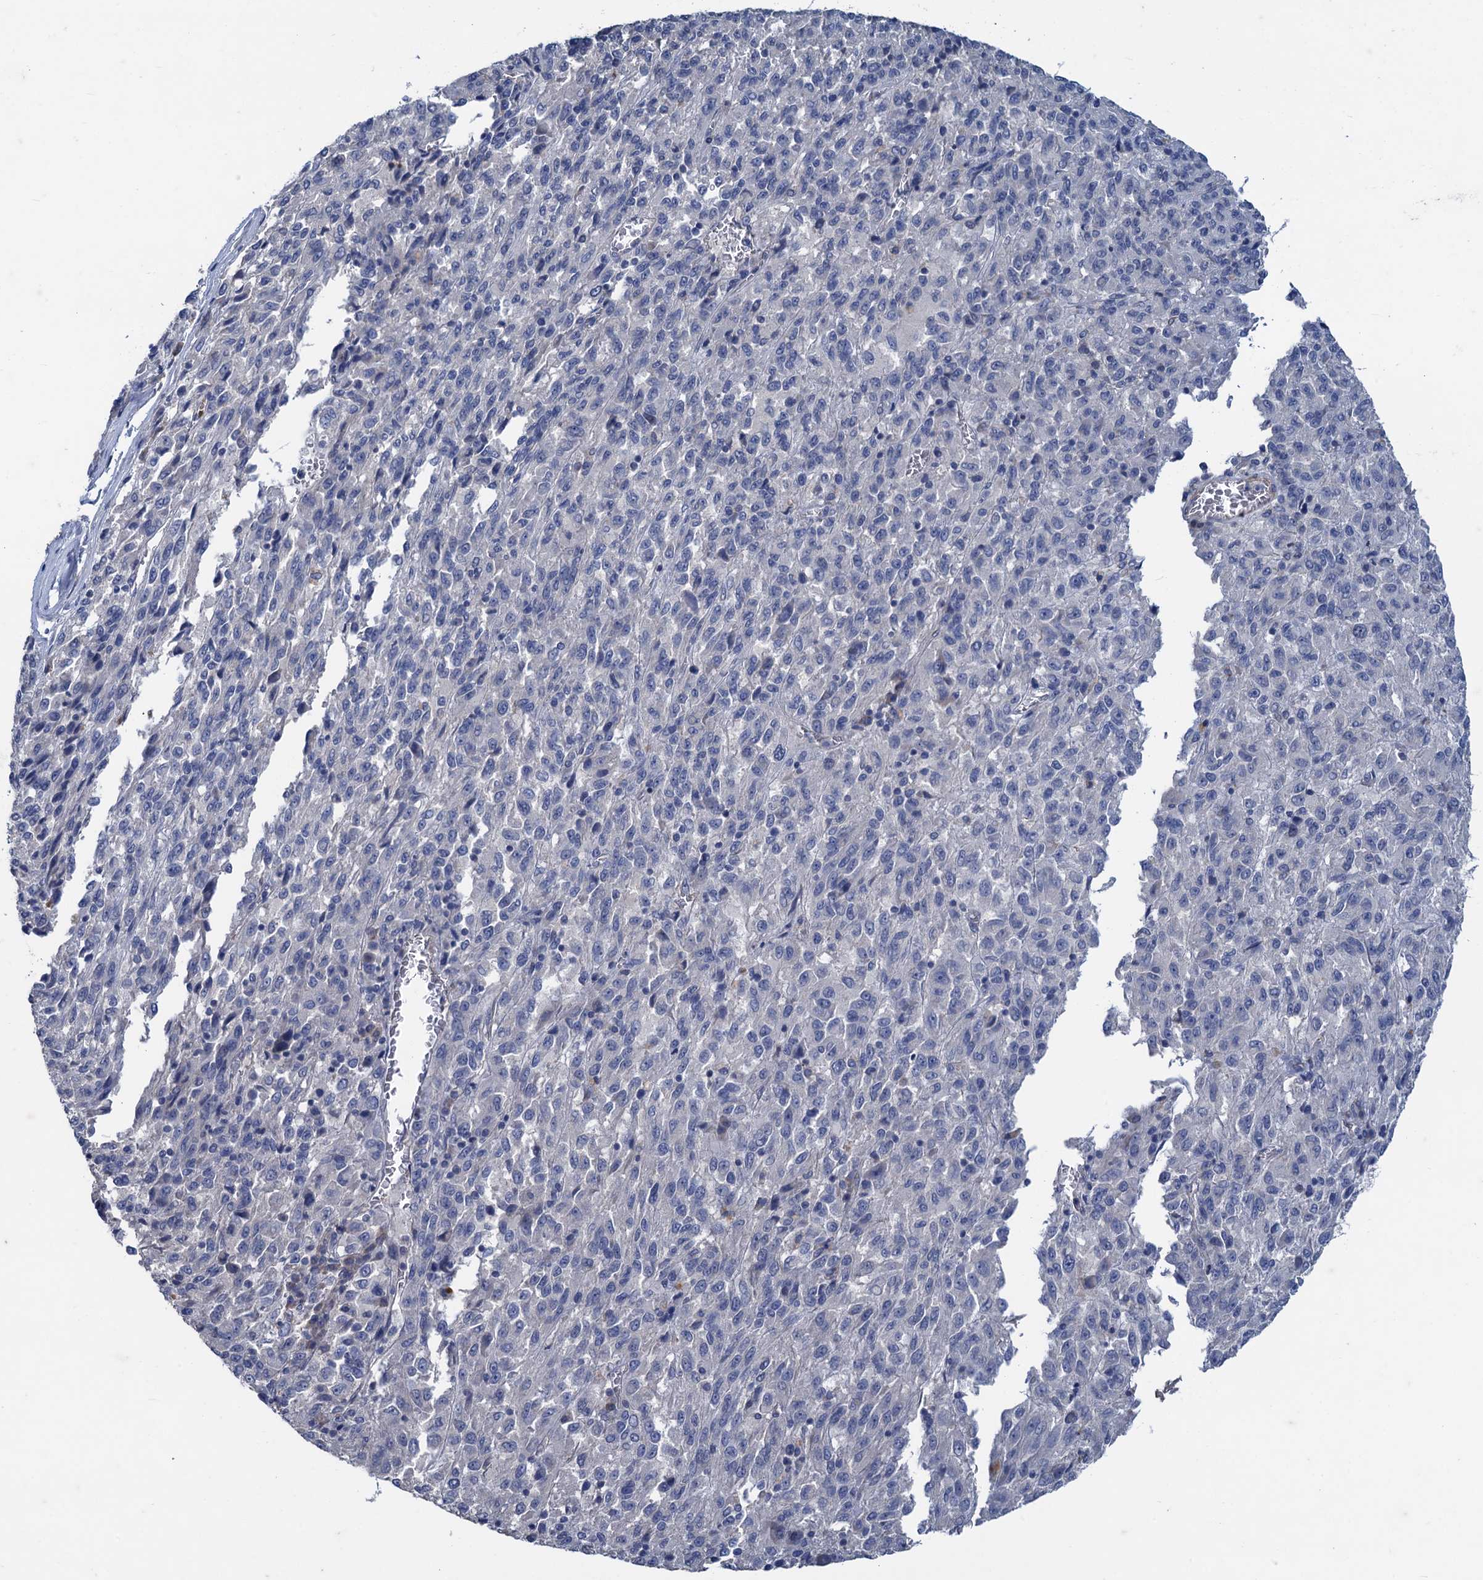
{"staining": {"intensity": "negative", "quantity": "none", "location": "none"}, "tissue": "melanoma", "cell_type": "Tumor cells", "image_type": "cancer", "snomed": [{"axis": "morphology", "description": "Malignant melanoma, Metastatic site"}, {"axis": "topography", "description": "Lung"}], "caption": "DAB (3,3'-diaminobenzidine) immunohistochemical staining of melanoma reveals no significant expression in tumor cells. Nuclei are stained in blue.", "gene": "SMCO3", "patient": {"sex": "male", "age": 64}}